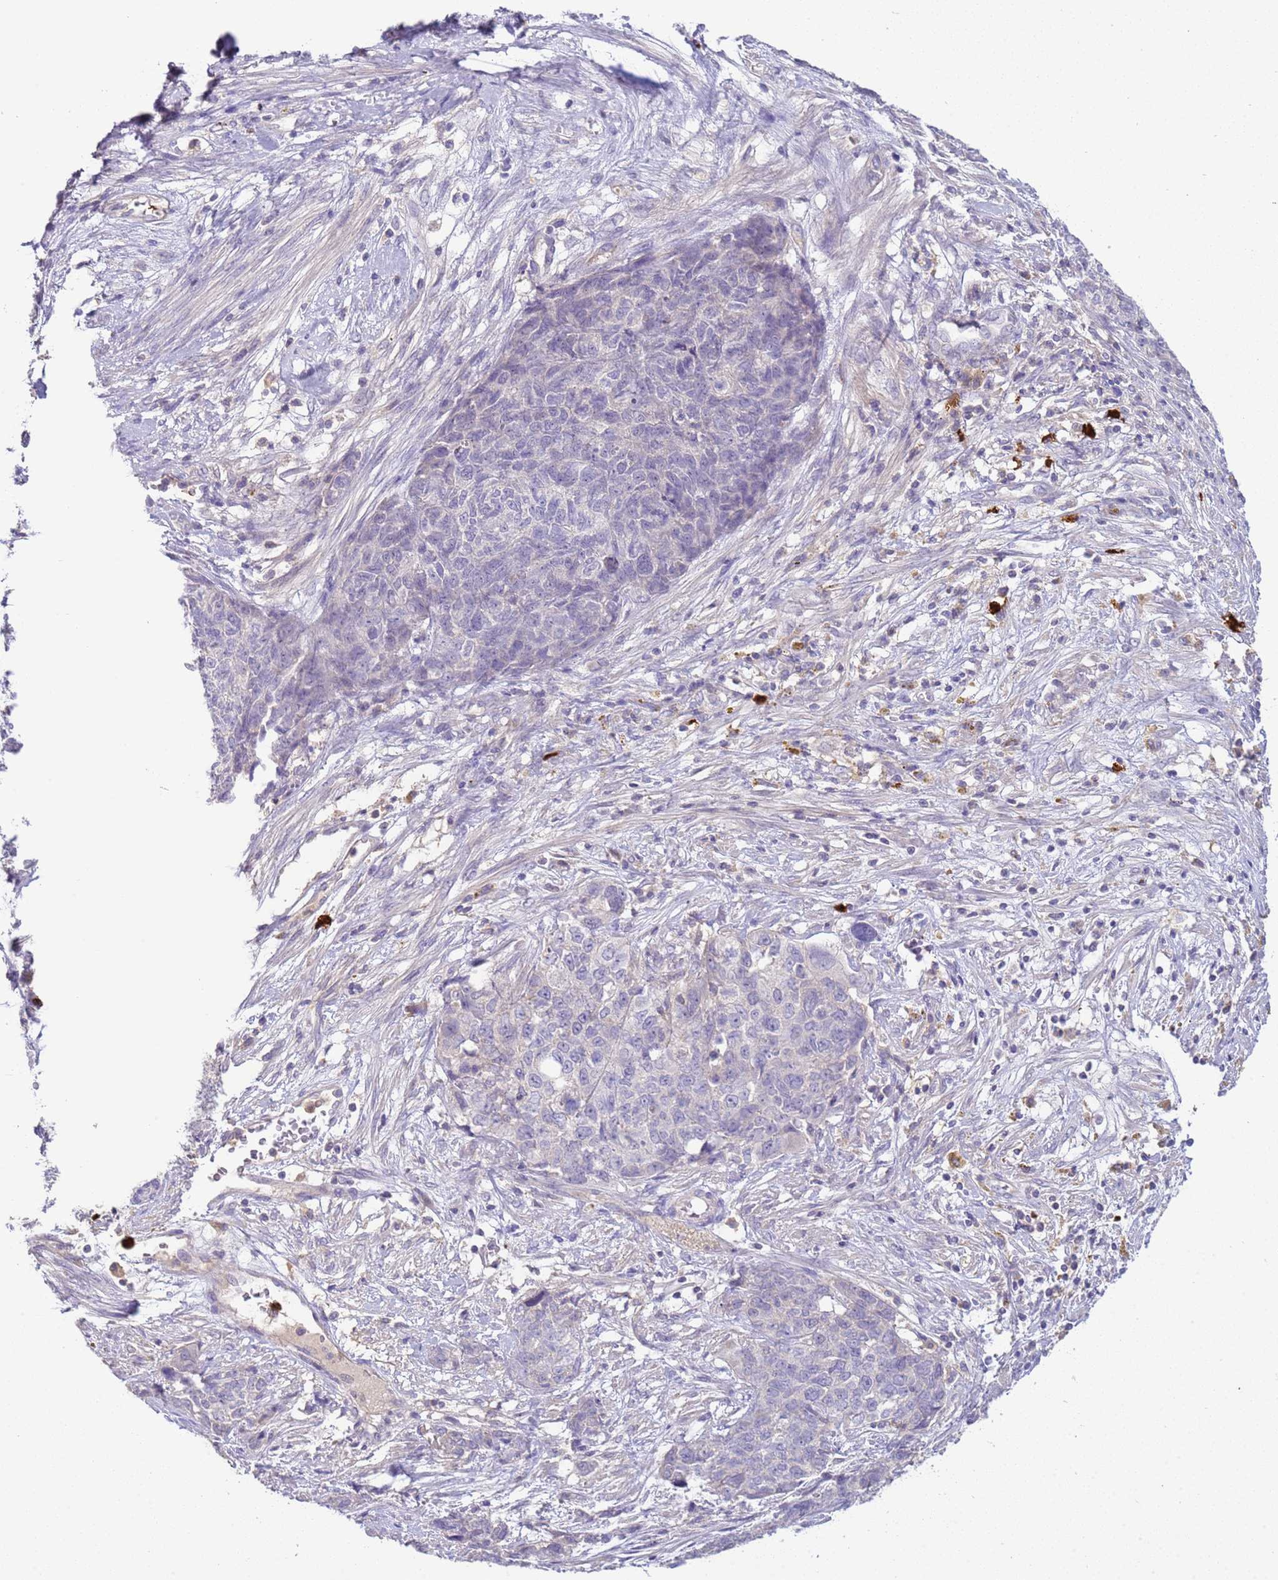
{"staining": {"intensity": "negative", "quantity": "none", "location": "none"}, "tissue": "cervical cancer", "cell_type": "Tumor cells", "image_type": "cancer", "snomed": [{"axis": "morphology", "description": "Squamous cell carcinoma, NOS"}, {"axis": "topography", "description": "Cervix"}], "caption": "Tumor cells are negative for brown protein staining in squamous cell carcinoma (cervical).", "gene": "IL2RG", "patient": {"sex": "female", "age": 63}}